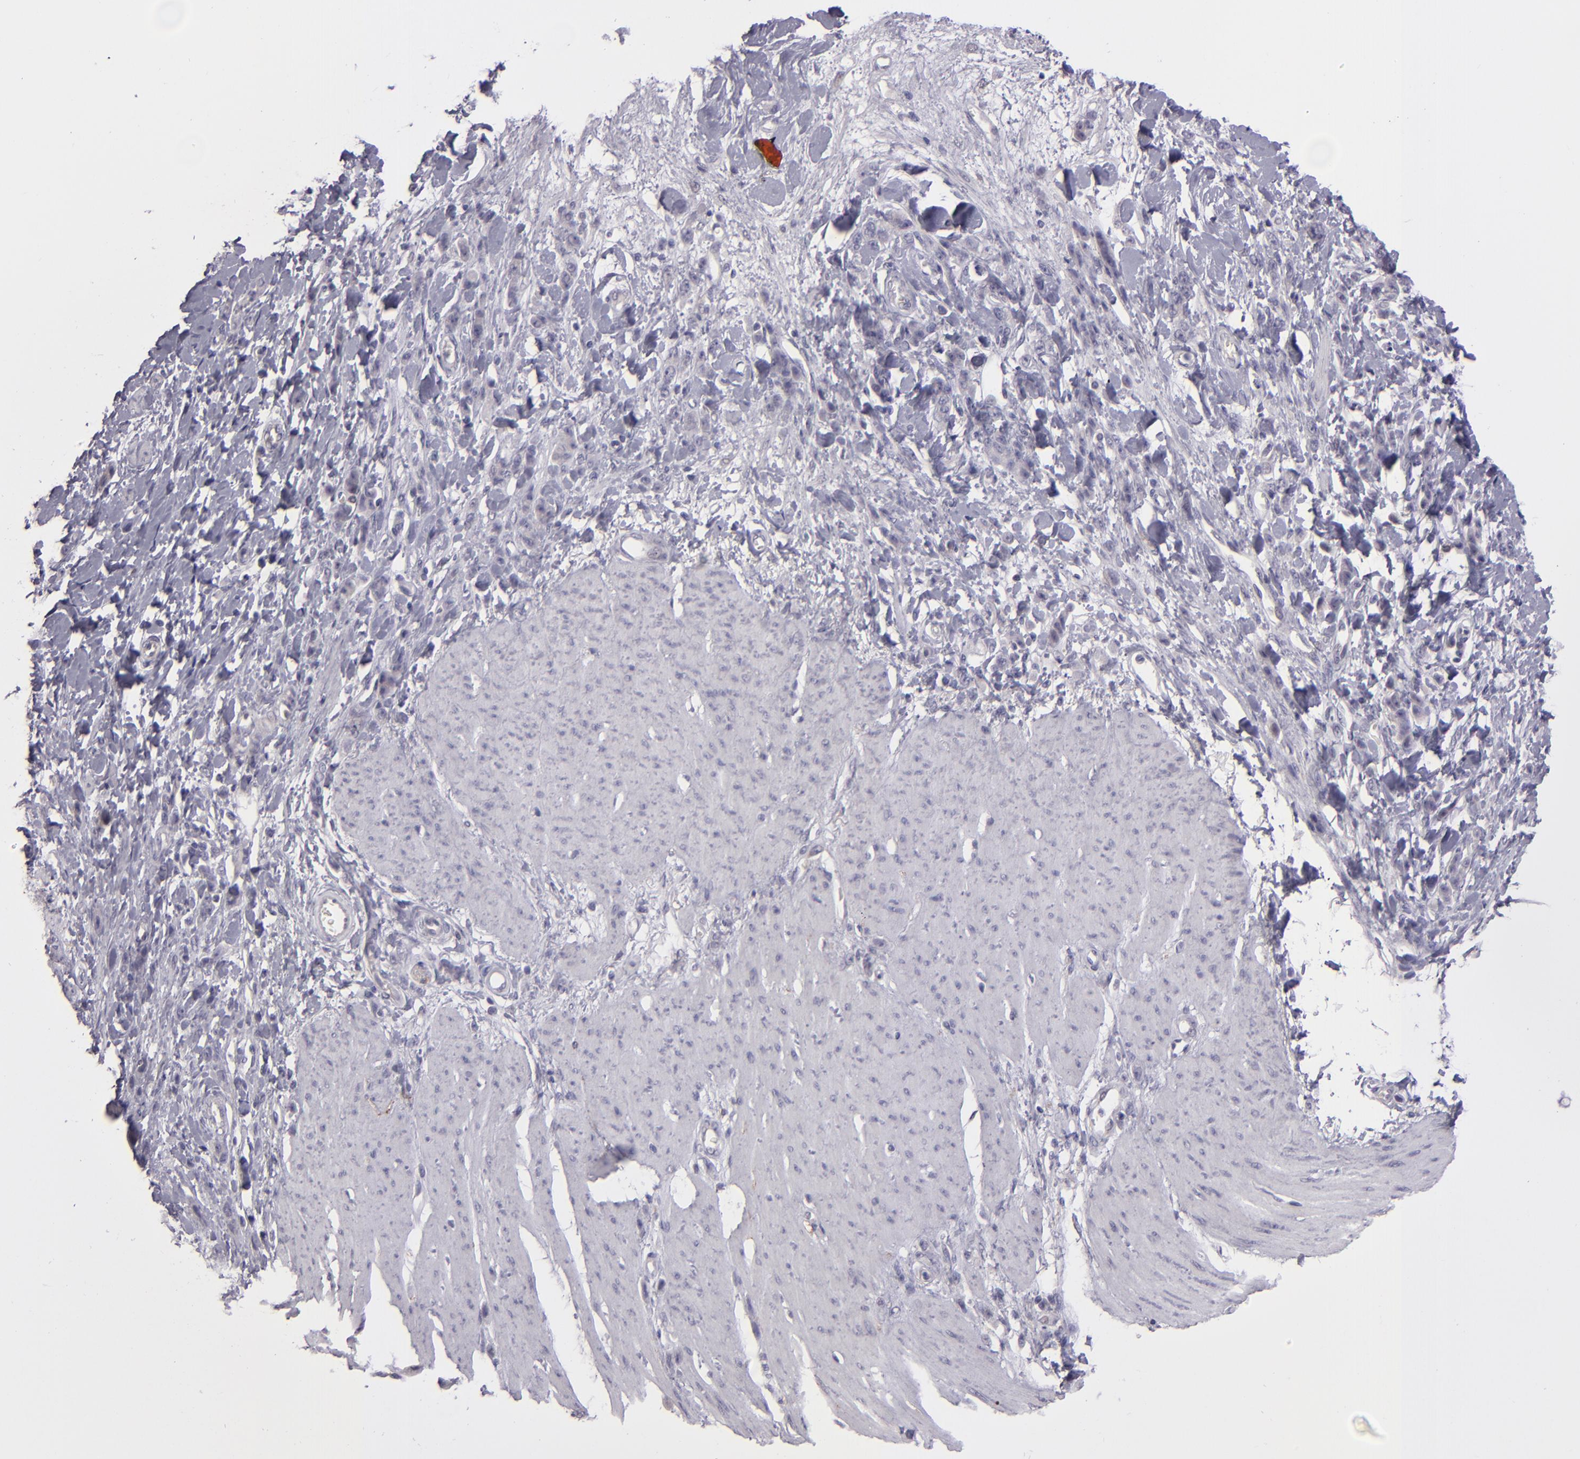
{"staining": {"intensity": "negative", "quantity": "none", "location": "none"}, "tissue": "stomach cancer", "cell_type": "Tumor cells", "image_type": "cancer", "snomed": [{"axis": "morphology", "description": "Normal tissue, NOS"}, {"axis": "morphology", "description": "Adenocarcinoma, NOS"}, {"axis": "topography", "description": "Stomach"}], "caption": "Histopathology image shows no significant protein expression in tumor cells of stomach adenocarcinoma. (IHC, brightfield microscopy, high magnification).", "gene": "SNCB", "patient": {"sex": "male", "age": 82}}